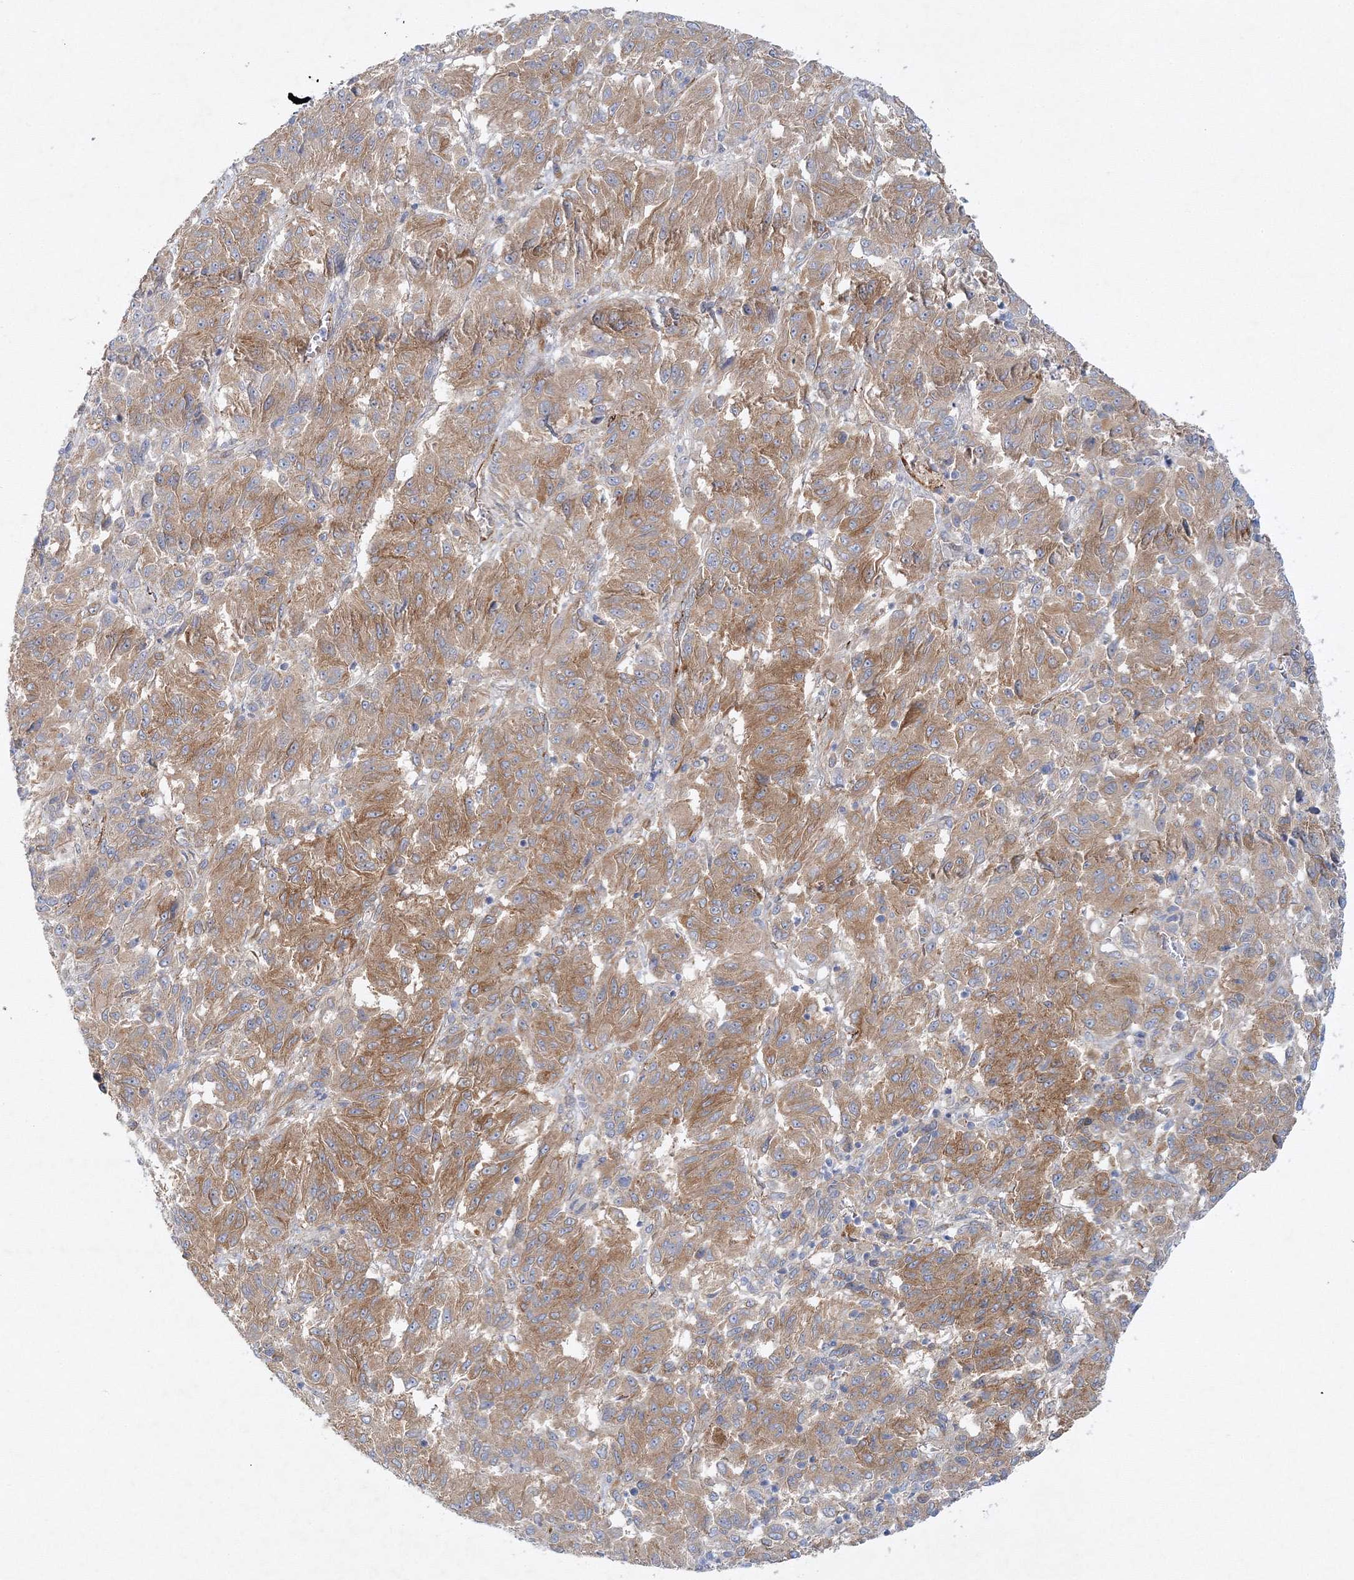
{"staining": {"intensity": "moderate", "quantity": ">75%", "location": "cytoplasmic/membranous"}, "tissue": "melanoma", "cell_type": "Tumor cells", "image_type": "cancer", "snomed": [{"axis": "morphology", "description": "Malignant melanoma, Metastatic site"}, {"axis": "topography", "description": "Lung"}], "caption": "A histopathology image of melanoma stained for a protein displays moderate cytoplasmic/membranous brown staining in tumor cells. (DAB (3,3'-diaminobenzidine) = brown stain, brightfield microscopy at high magnification).", "gene": "ZFYVE16", "patient": {"sex": "male", "age": 64}}